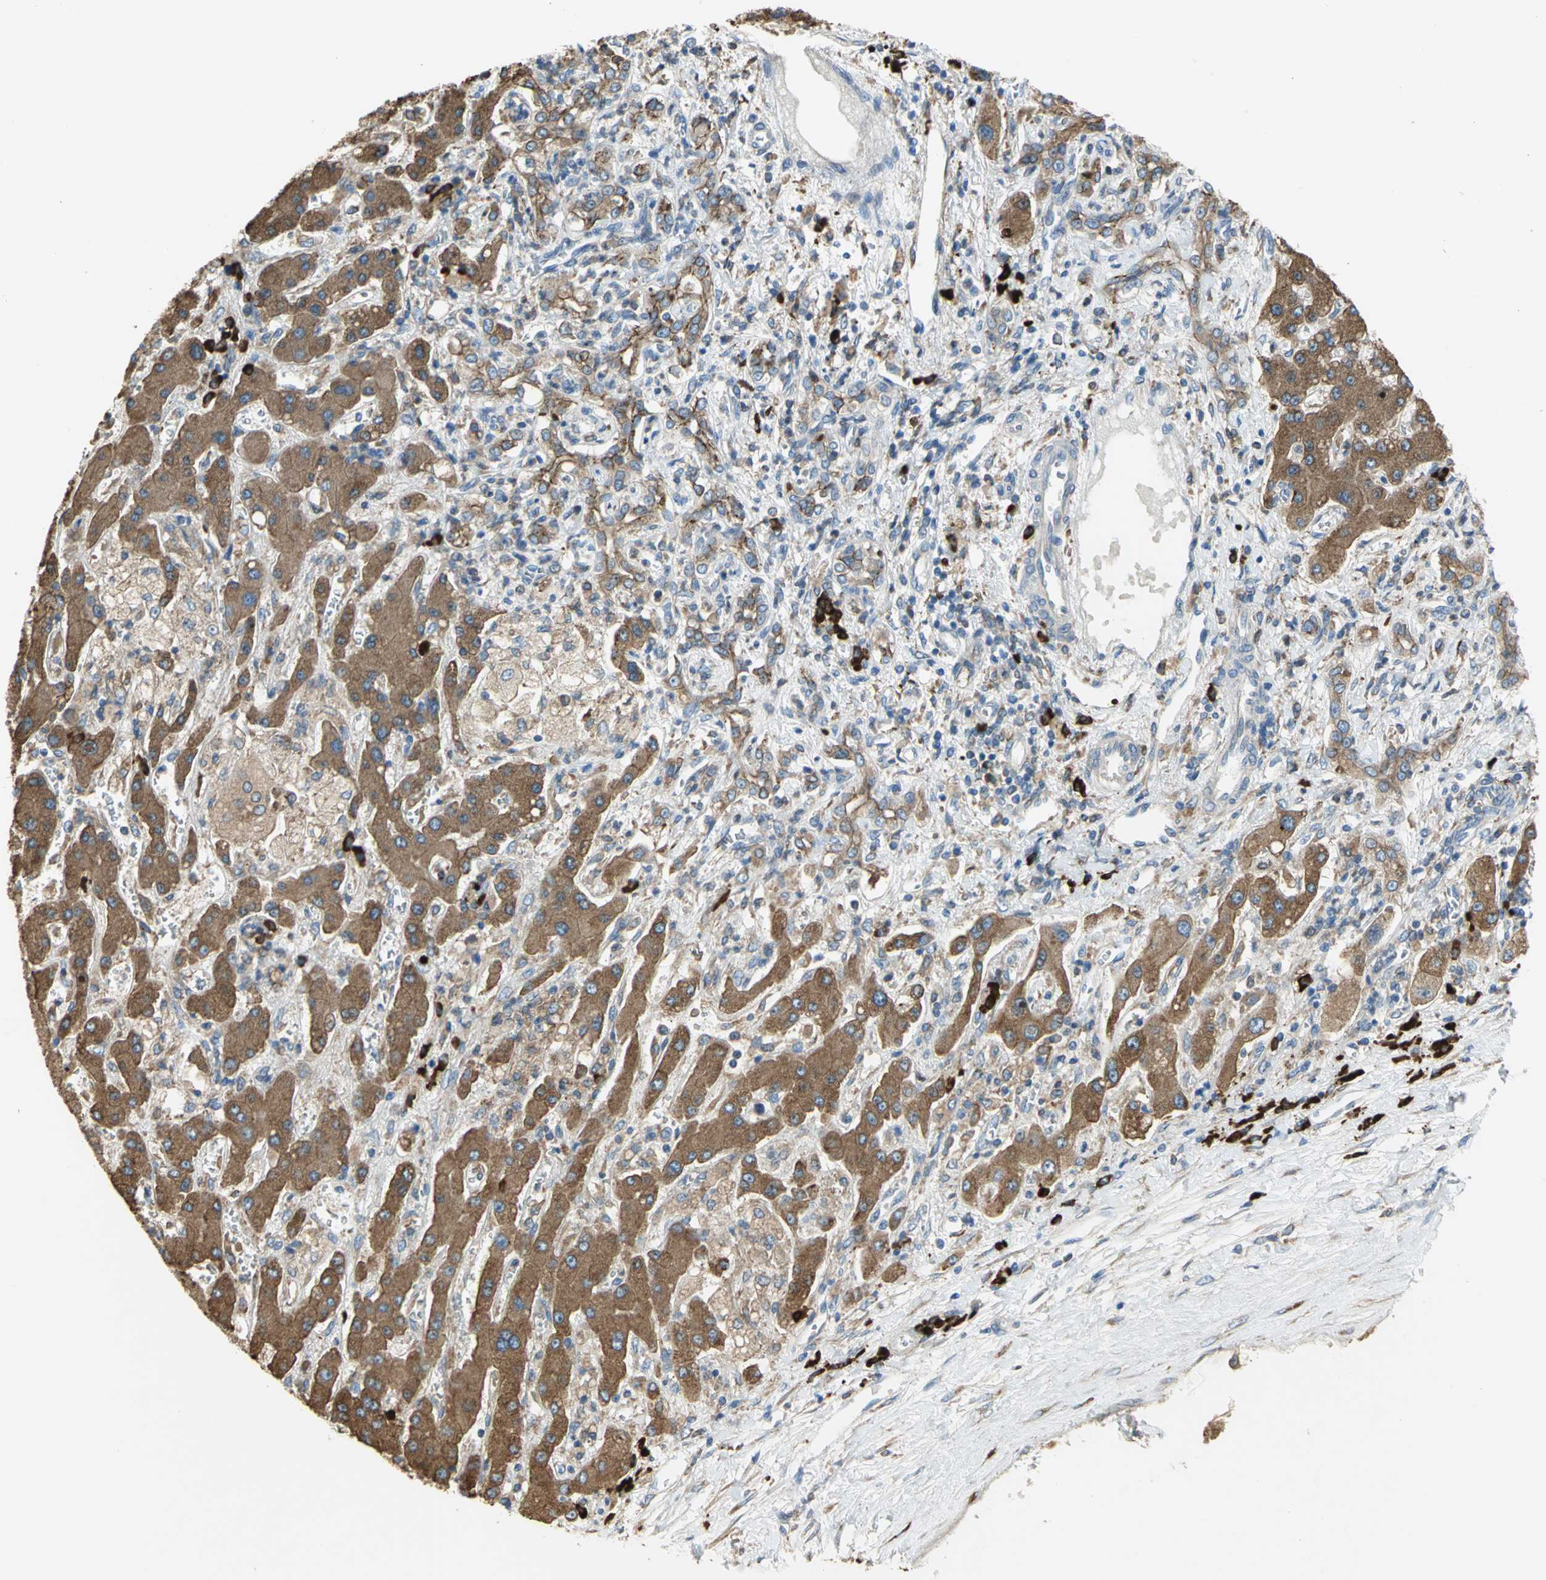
{"staining": {"intensity": "strong", "quantity": ">75%", "location": "cytoplasmic/membranous"}, "tissue": "liver cancer", "cell_type": "Tumor cells", "image_type": "cancer", "snomed": [{"axis": "morphology", "description": "Cholangiocarcinoma"}, {"axis": "topography", "description": "Liver"}], "caption": "An IHC micrograph of neoplastic tissue is shown. Protein staining in brown labels strong cytoplasmic/membranous positivity in liver cholangiocarcinoma within tumor cells.", "gene": "SDF2L1", "patient": {"sex": "male", "age": 50}}